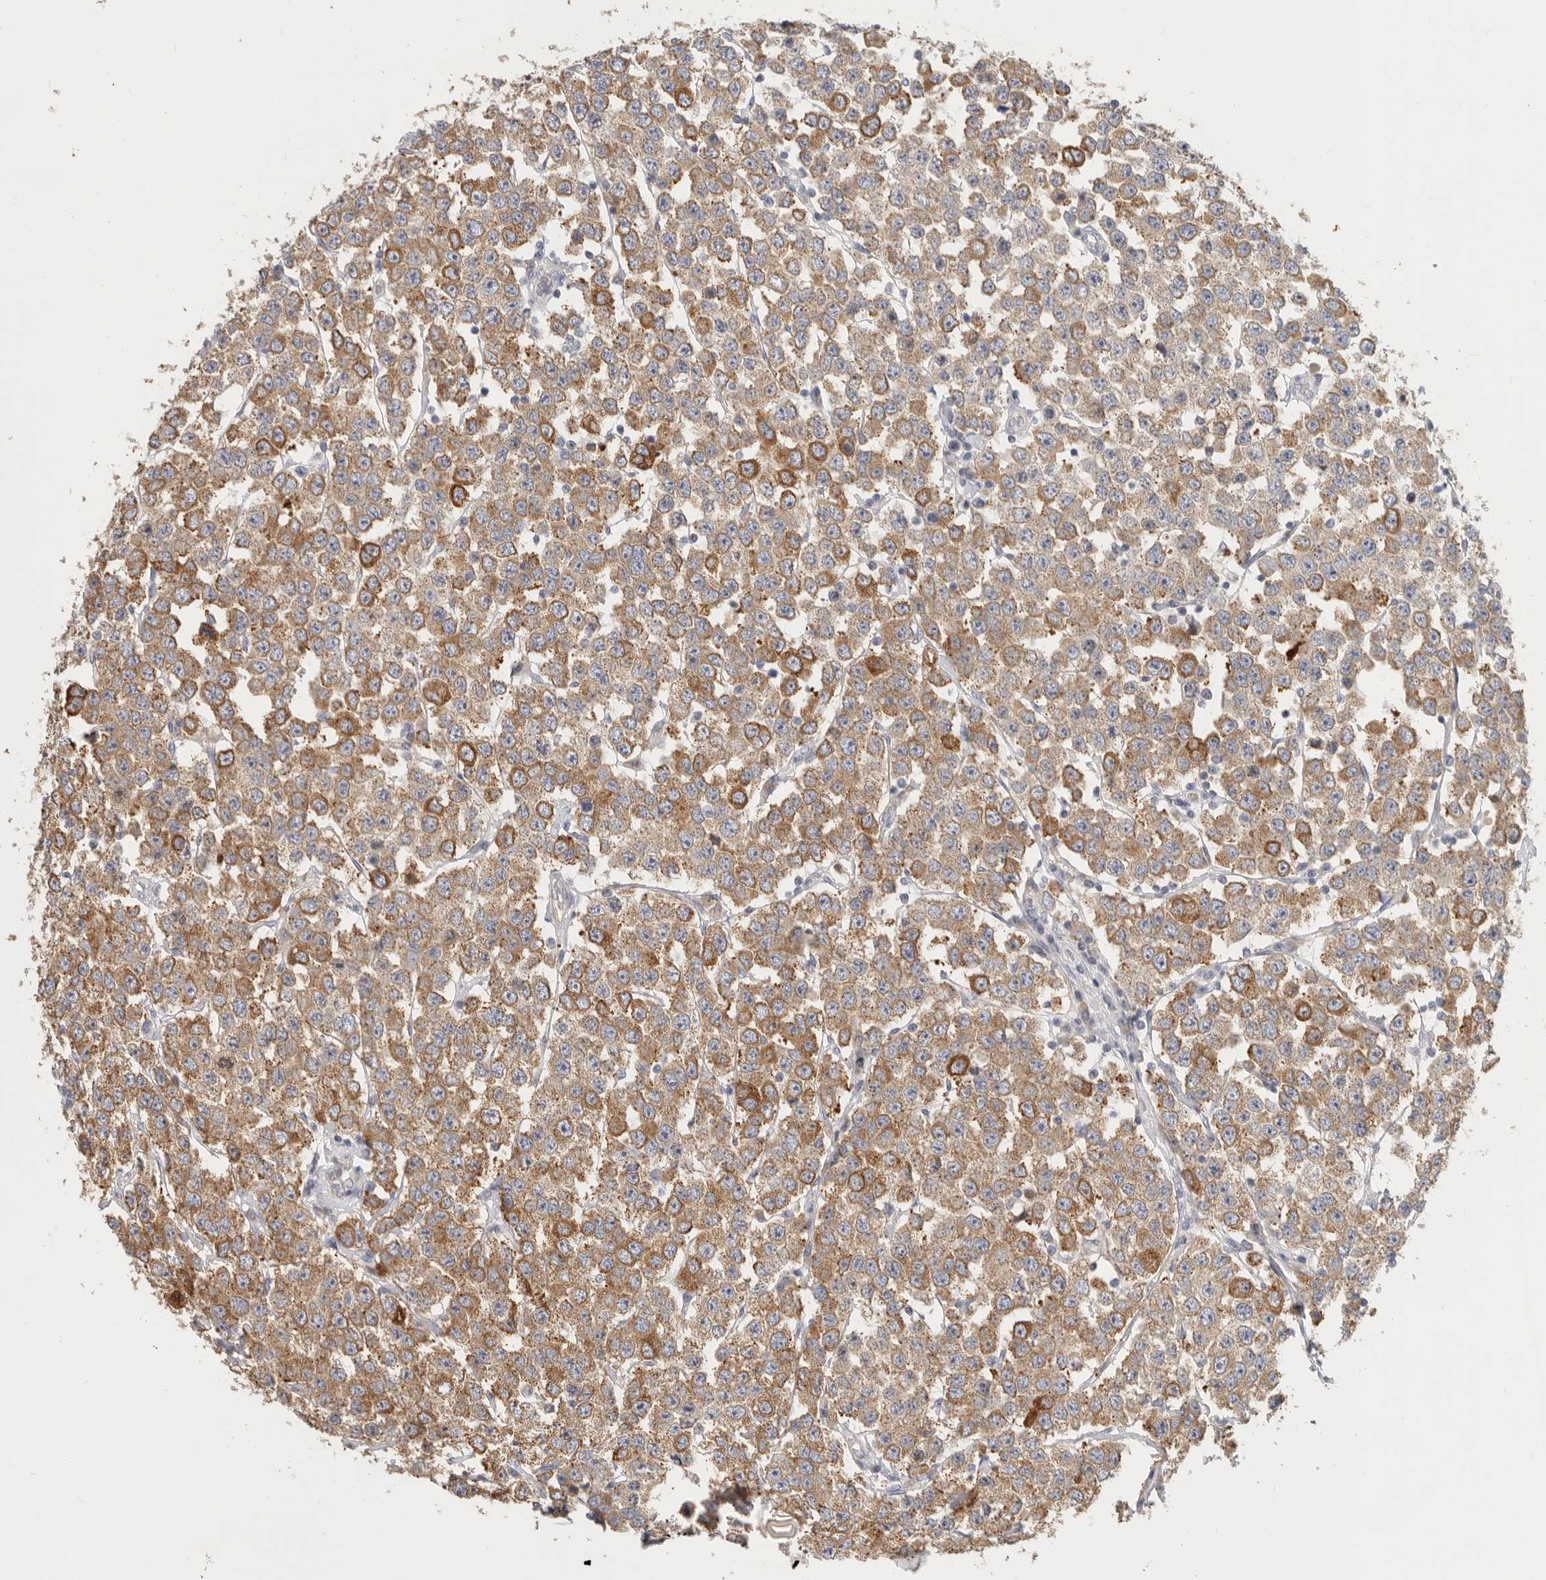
{"staining": {"intensity": "moderate", "quantity": ">75%", "location": "cytoplasmic/membranous"}, "tissue": "testis cancer", "cell_type": "Tumor cells", "image_type": "cancer", "snomed": [{"axis": "morphology", "description": "Seminoma, NOS"}, {"axis": "topography", "description": "Testis"}], "caption": "Protein expression analysis of testis cancer reveals moderate cytoplasmic/membranous positivity in about >75% of tumor cells.", "gene": "TFB2M", "patient": {"sex": "male", "age": 28}}